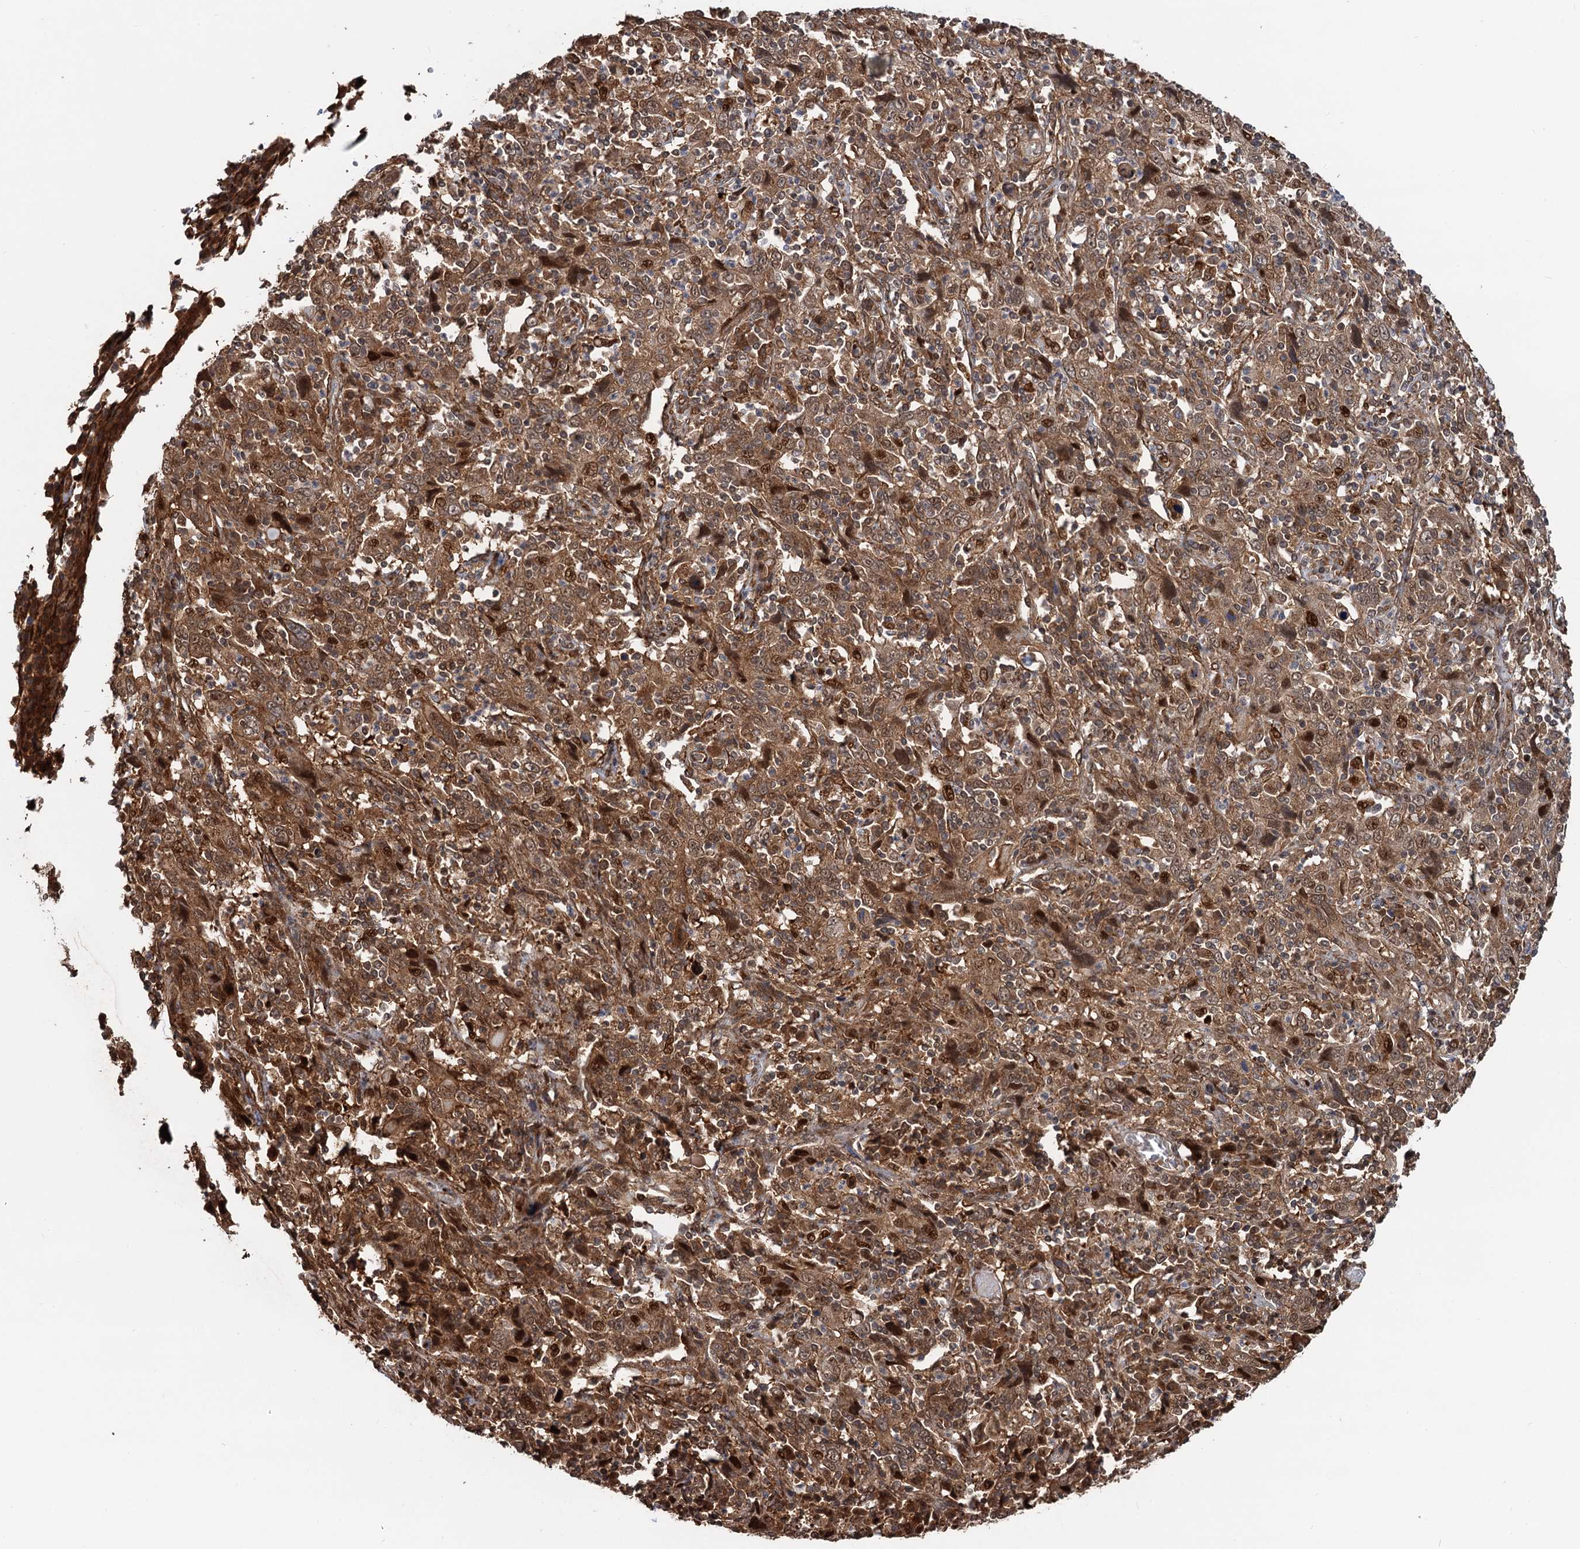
{"staining": {"intensity": "moderate", "quantity": ">75%", "location": "cytoplasmic/membranous,nuclear"}, "tissue": "cervical cancer", "cell_type": "Tumor cells", "image_type": "cancer", "snomed": [{"axis": "morphology", "description": "Squamous cell carcinoma, NOS"}, {"axis": "topography", "description": "Cervix"}], "caption": "Human cervical cancer (squamous cell carcinoma) stained with a brown dye exhibits moderate cytoplasmic/membranous and nuclear positive positivity in about >75% of tumor cells.", "gene": "SNRNP25", "patient": {"sex": "female", "age": 46}}